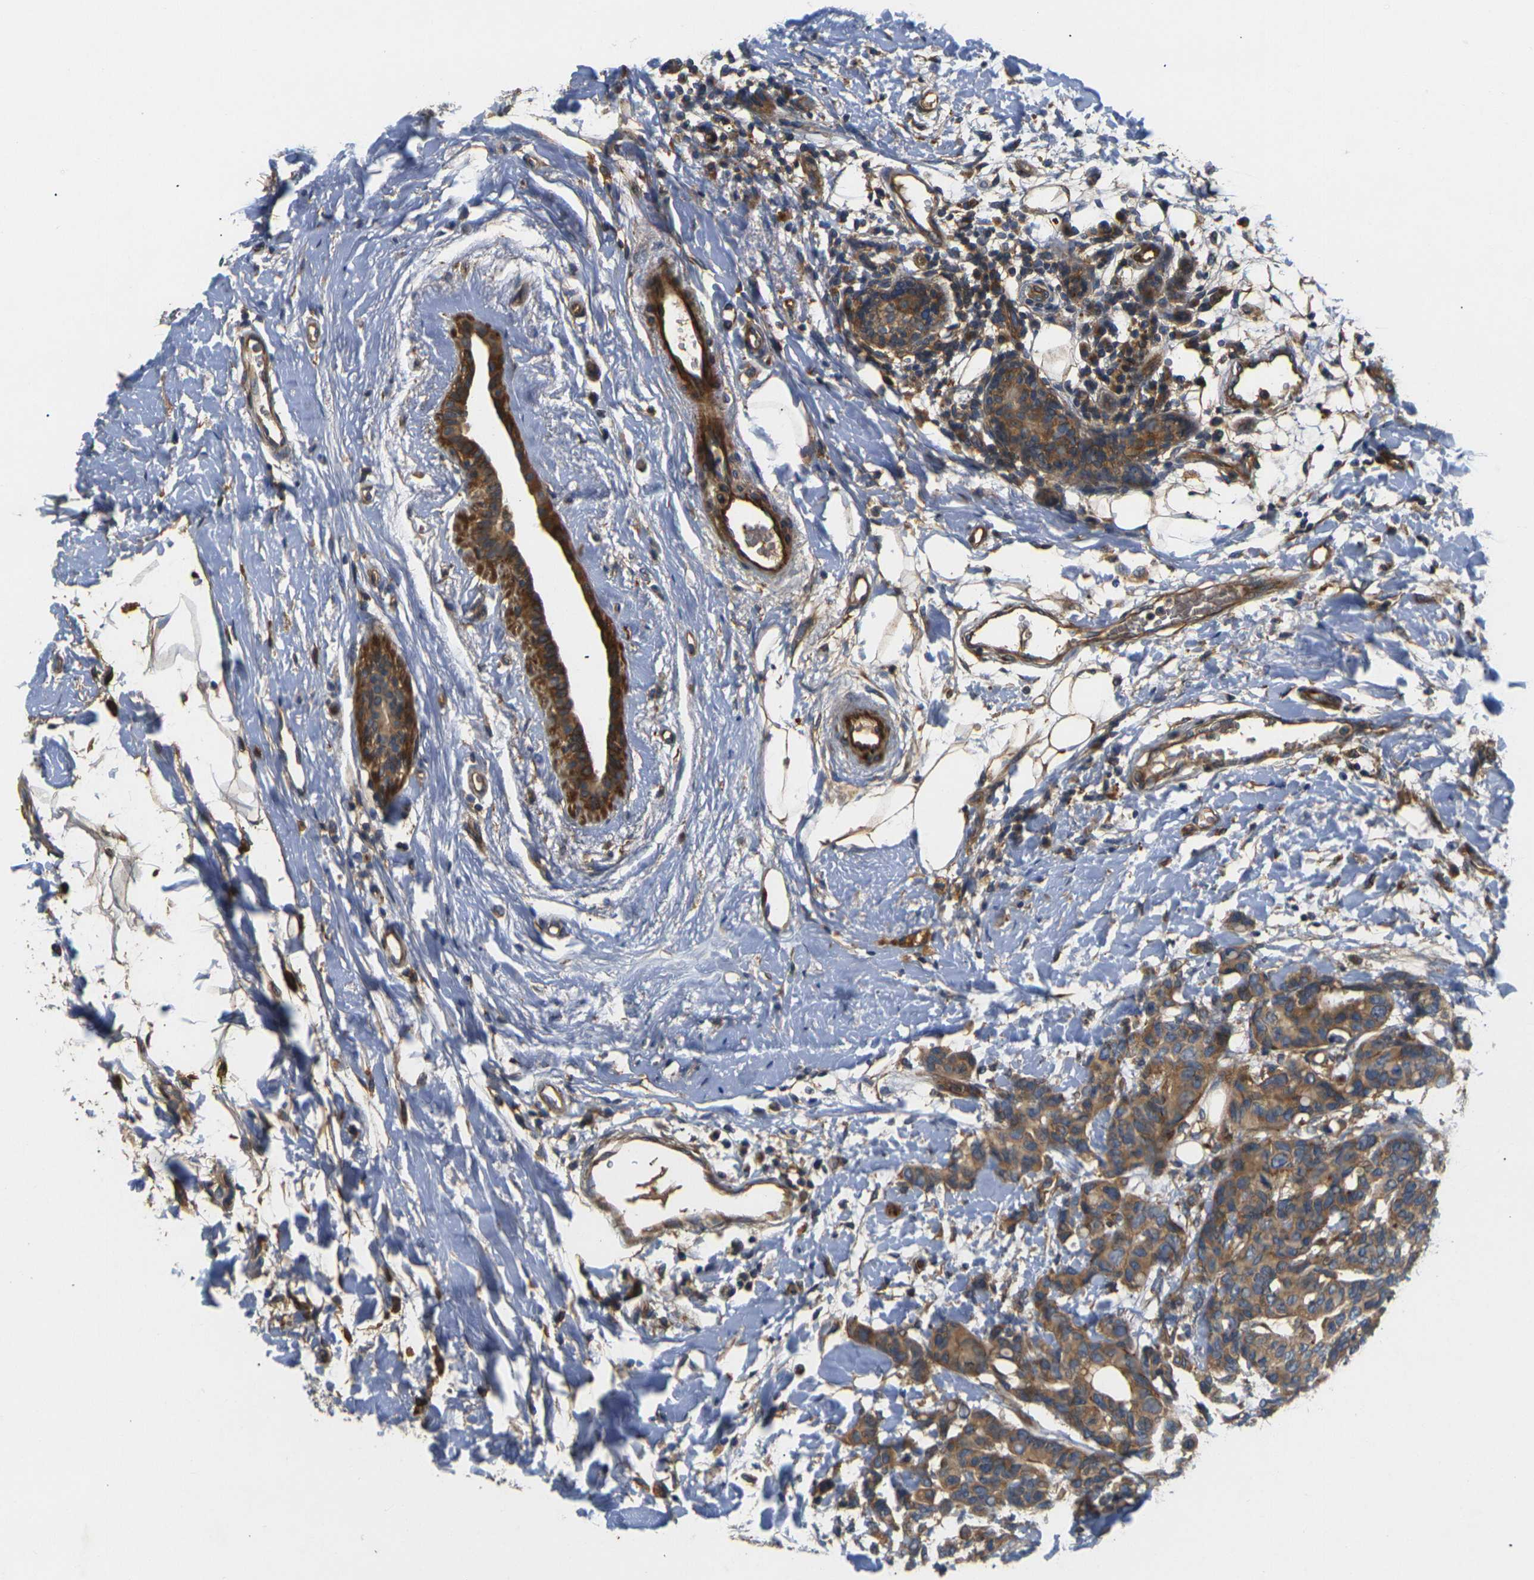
{"staining": {"intensity": "moderate", "quantity": ">75%", "location": "cytoplasmic/membranous"}, "tissue": "breast cancer", "cell_type": "Tumor cells", "image_type": "cancer", "snomed": [{"axis": "morphology", "description": "Duct carcinoma"}, {"axis": "topography", "description": "Breast"}], "caption": "A brown stain shows moderate cytoplasmic/membranous positivity of a protein in invasive ductal carcinoma (breast) tumor cells. The staining is performed using DAB (3,3'-diaminobenzidine) brown chromogen to label protein expression. The nuclei are counter-stained blue using hematoxylin.", "gene": "LRCH3", "patient": {"sex": "female", "age": 87}}